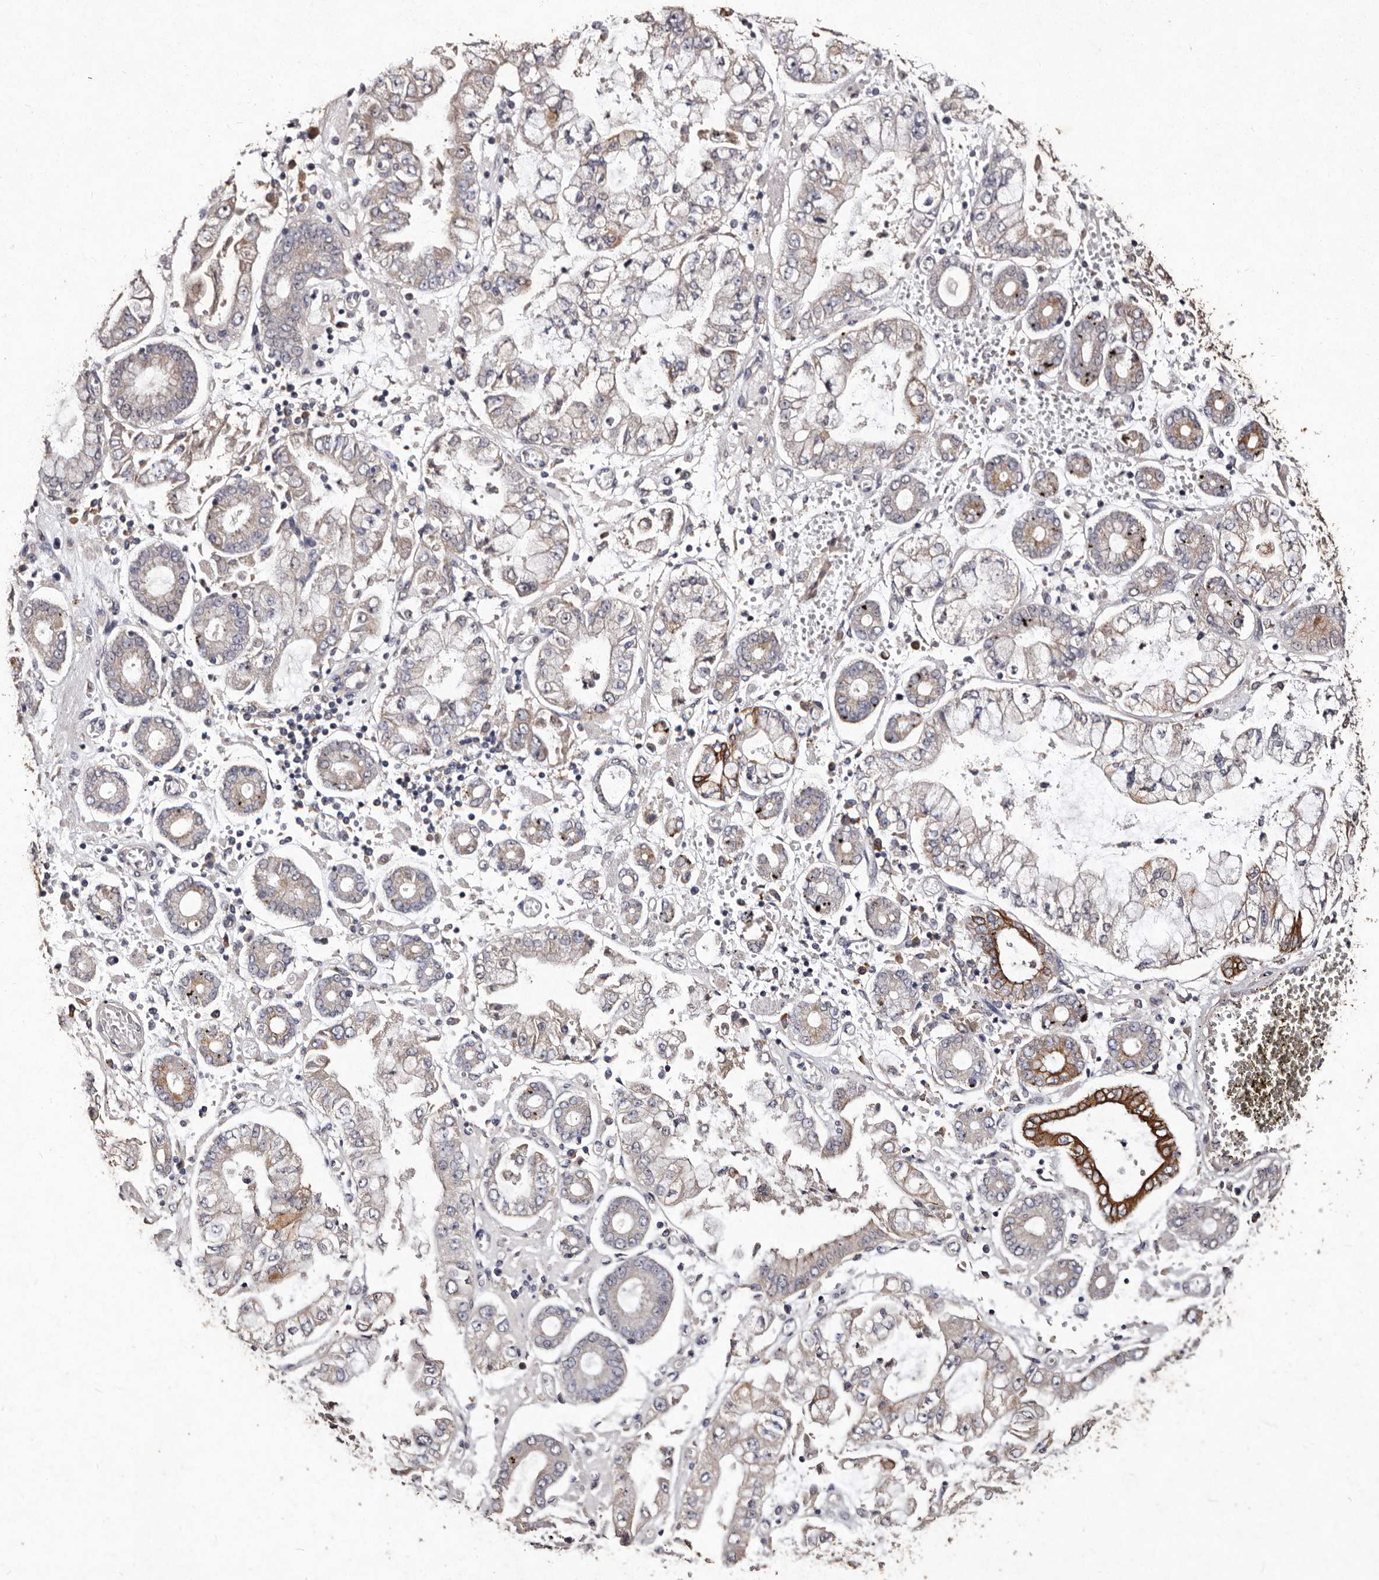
{"staining": {"intensity": "strong", "quantity": "<25%", "location": "cytoplasmic/membranous"}, "tissue": "stomach cancer", "cell_type": "Tumor cells", "image_type": "cancer", "snomed": [{"axis": "morphology", "description": "Adenocarcinoma, NOS"}, {"axis": "topography", "description": "Stomach"}], "caption": "Protein staining exhibits strong cytoplasmic/membranous positivity in approximately <25% of tumor cells in stomach adenocarcinoma.", "gene": "TFB1M", "patient": {"sex": "male", "age": 76}}